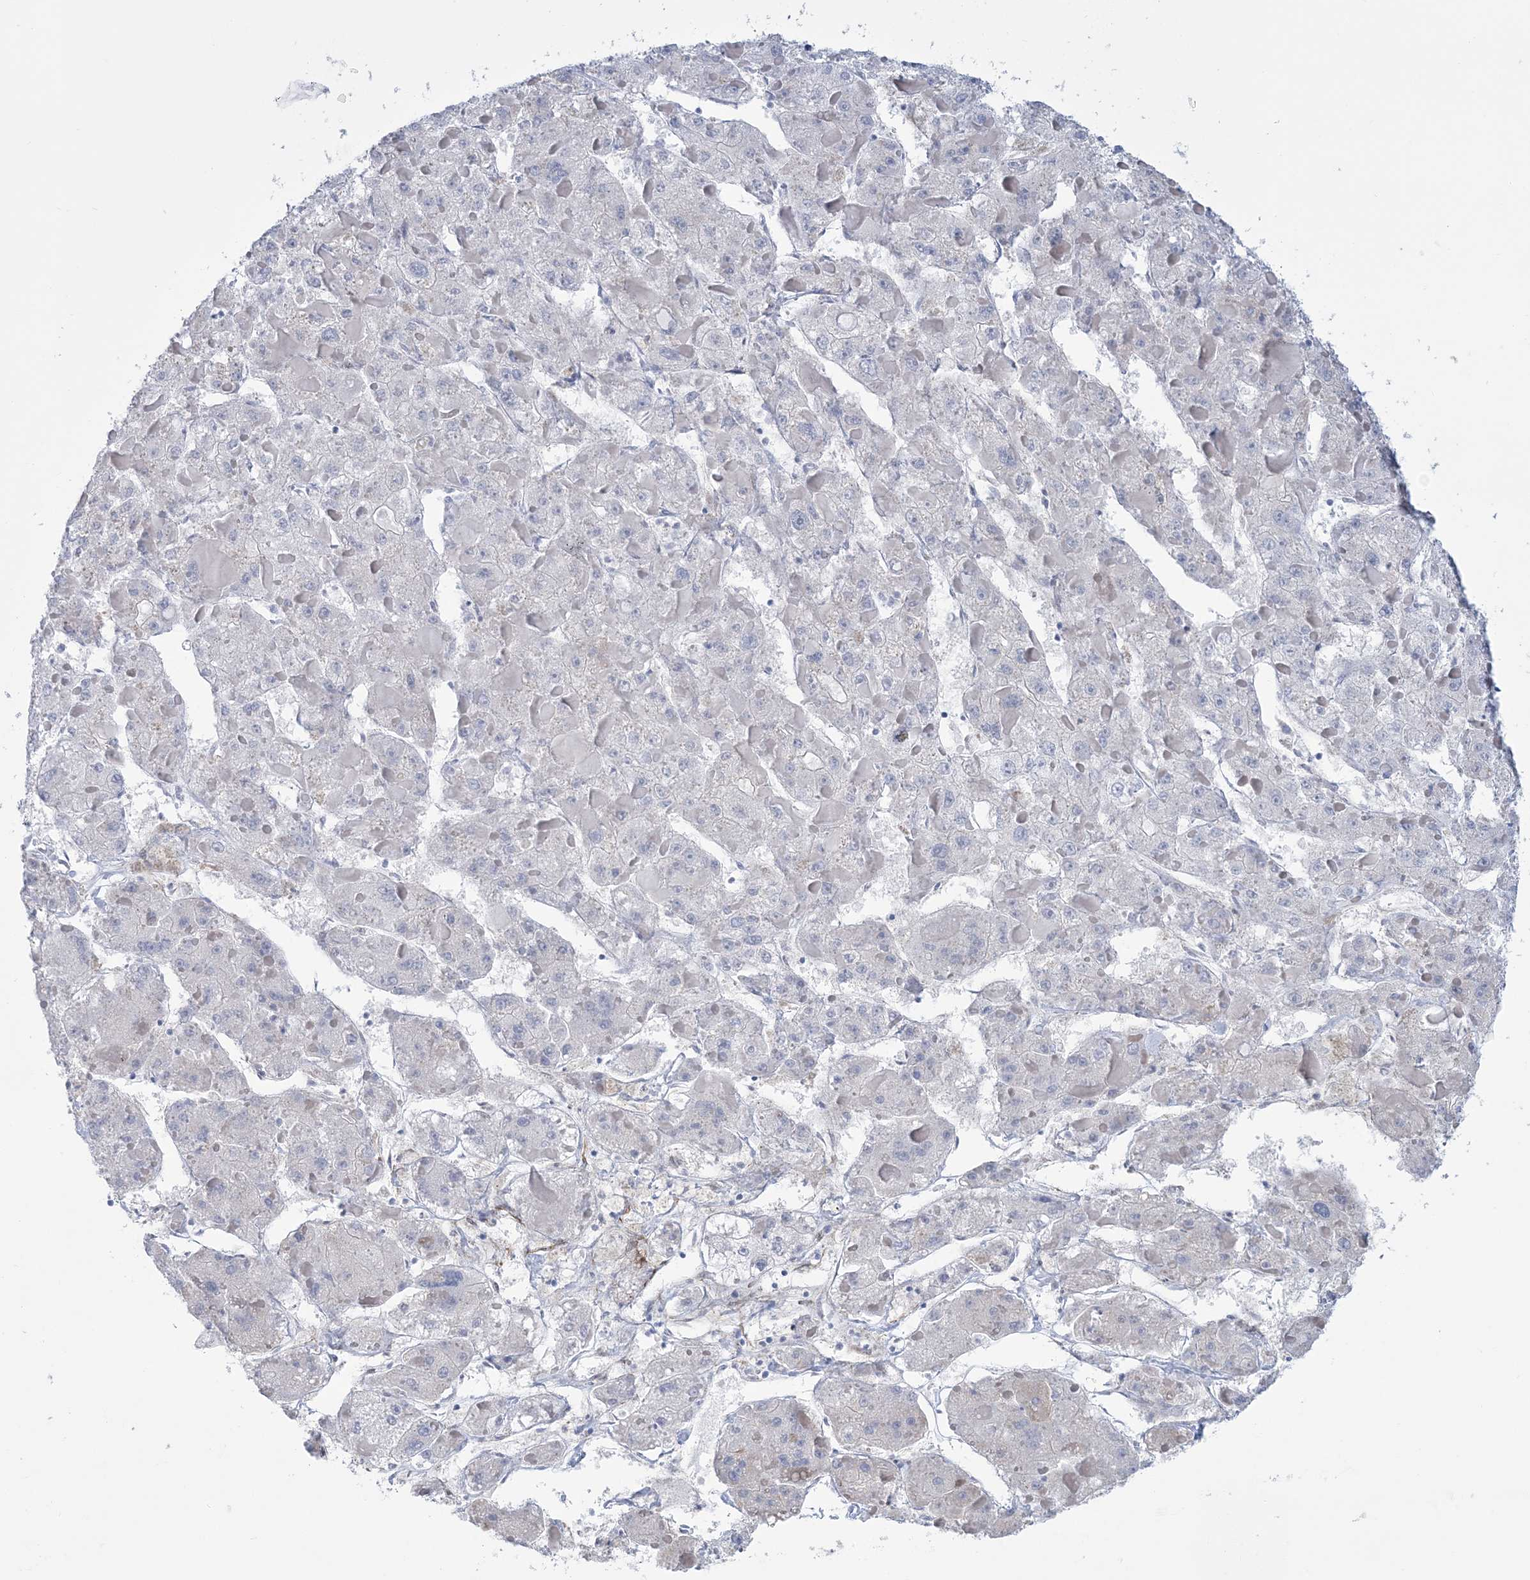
{"staining": {"intensity": "negative", "quantity": "none", "location": "none"}, "tissue": "liver cancer", "cell_type": "Tumor cells", "image_type": "cancer", "snomed": [{"axis": "morphology", "description": "Carcinoma, Hepatocellular, NOS"}, {"axis": "topography", "description": "Liver"}], "caption": "Histopathology image shows no protein positivity in tumor cells of liver hepatocellular carcinoma tissue.", "gene": "RAB11FIP5", "patient": {"sex": "female", "age": 73}}